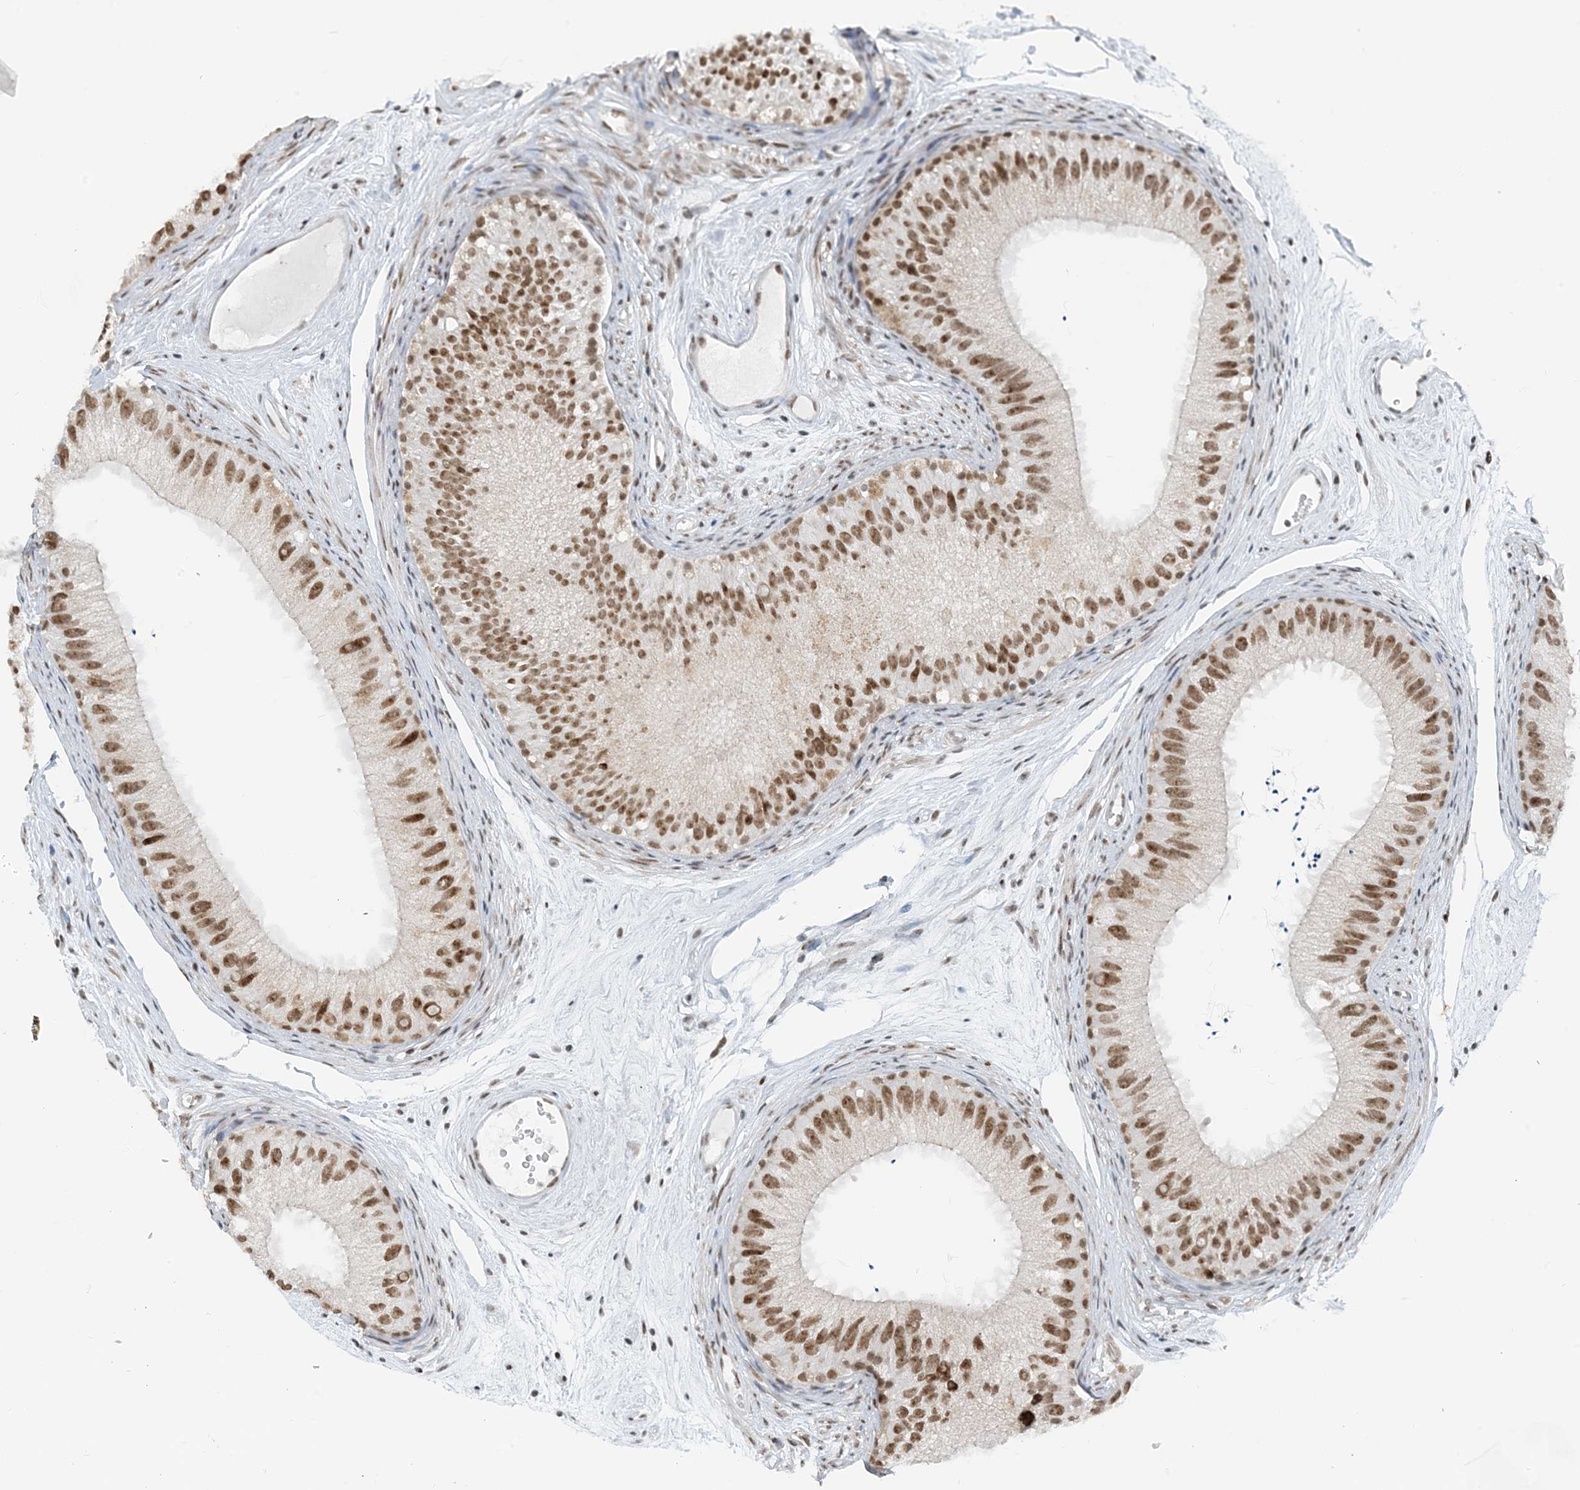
{"staining": {"intensity": "moderate", "quantity": ">75%", "location": "nuclear"}, "tissue": "epididymis", "cell_type": "Glandular cells", "image_type": "normal", "snomed": [{"axis": "morphology", "description": "Normal tissue, NOS"}, {"axis": "topography", "description": "Epididymis"}], "caption": "Epididymis stained with DAB (3,3'-diaminobenzidine) immunohistochemistry (IHC) reveals medium levels of moderate nuclear staining in approximately >75% of glandular cells. (Stains: DAB (3,3'-diaminobenzidine) in brown, nuclei in blue, Microscopy: brightfield microscopy at high magnification).", "gene": "ZNF500", "patient": {"sex": "male", "age": 77}}